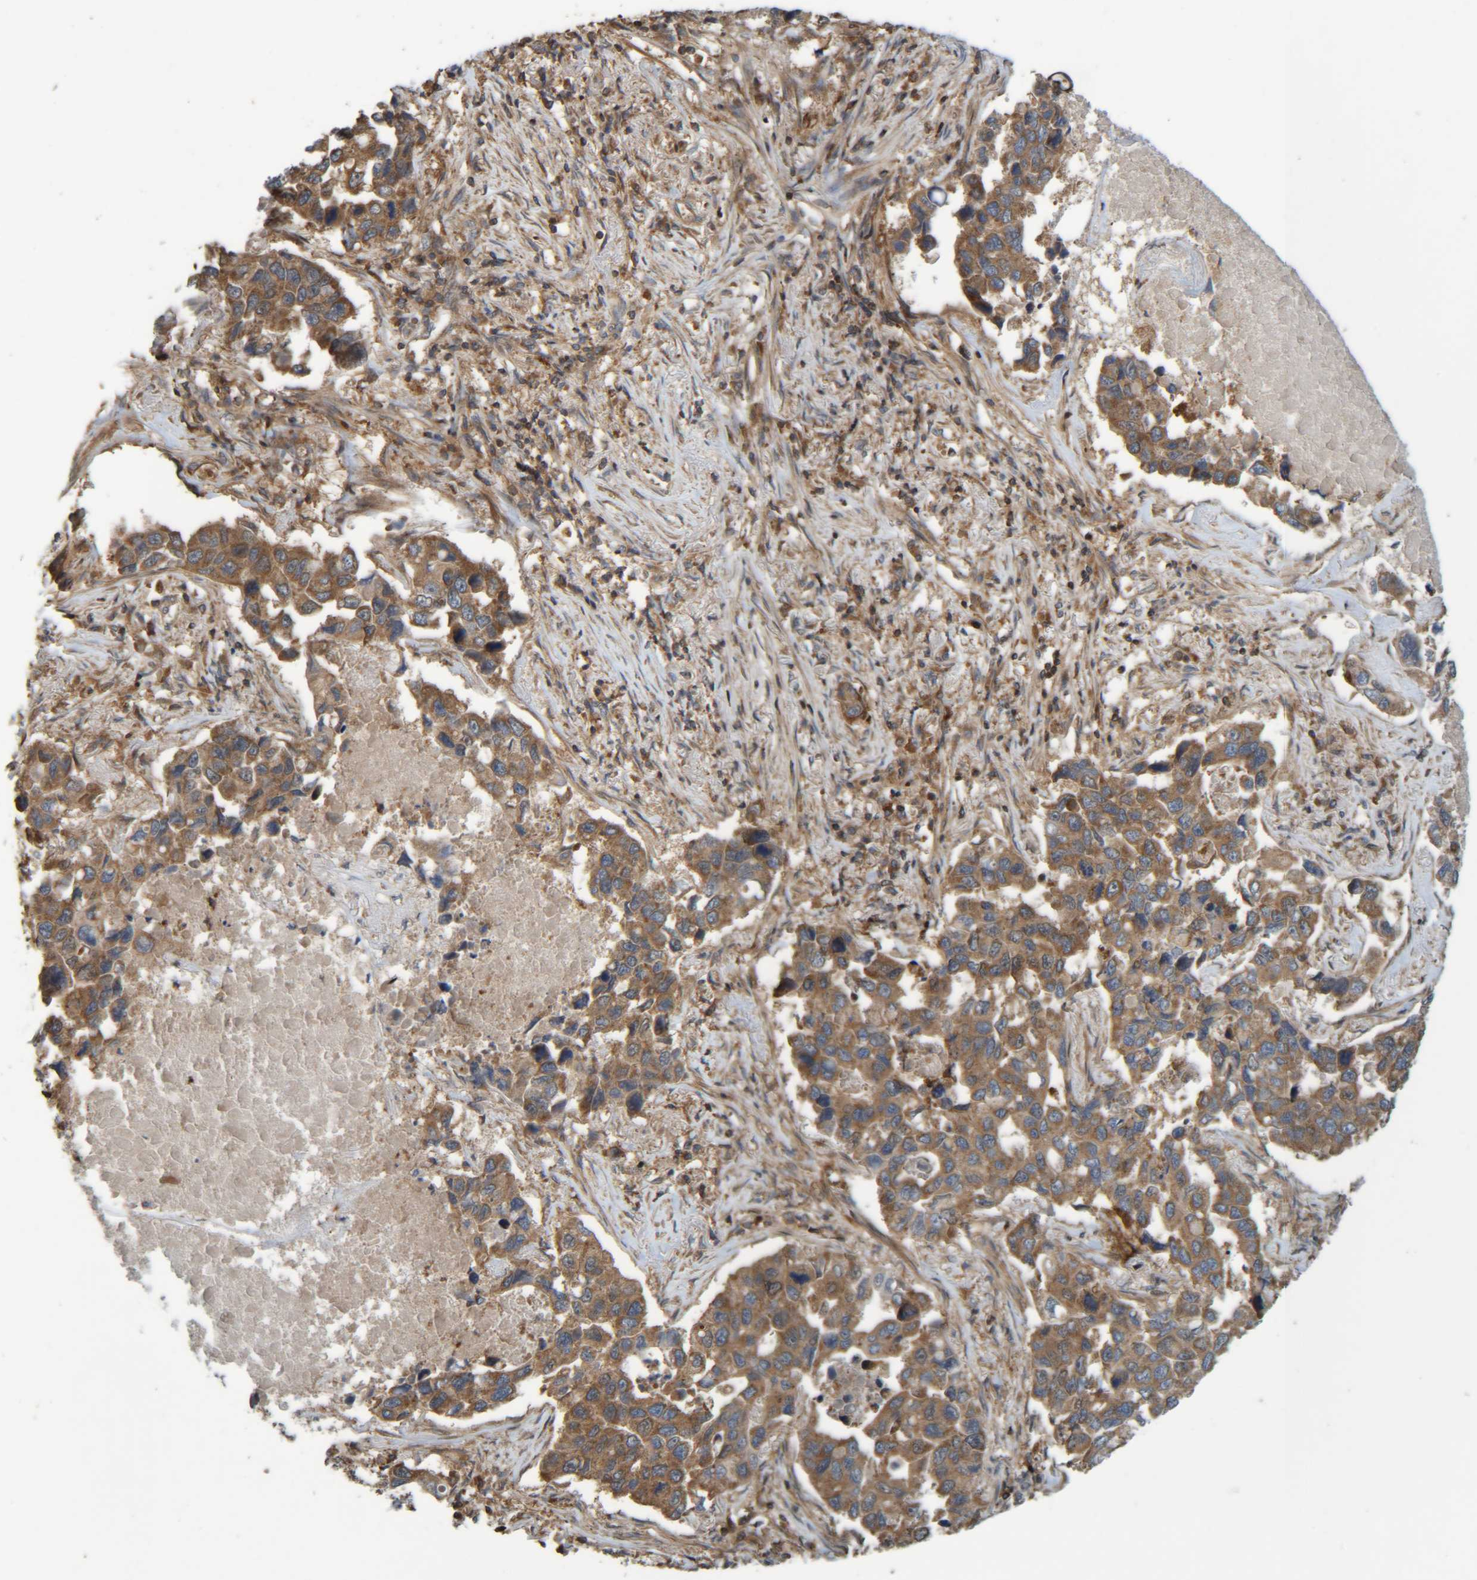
{"staining": {"intensity": "moderate", "quantity": ">75%", "location": "cytoplasmic/membranous"}, "tissue": "lung cancer", "cell_type": "Tumor cells", "image_type": "cancer", "snomed": [{"axis": "morphology", "description": "Adenocarcinoma, NOS"}, {"axis": "topography", "description": "Lung"}], "caption": "Tumor cells show medium levels of moderate cytoplasmic/membranous staining in about >75% of cells in lung cancer. The staining was performed using DAB, with brown indicating positive protein expression. Nuclei are stained blue with hematoxylin.", "gene": "CCDC57", "patient": {"sex": "male", "age": 64}}